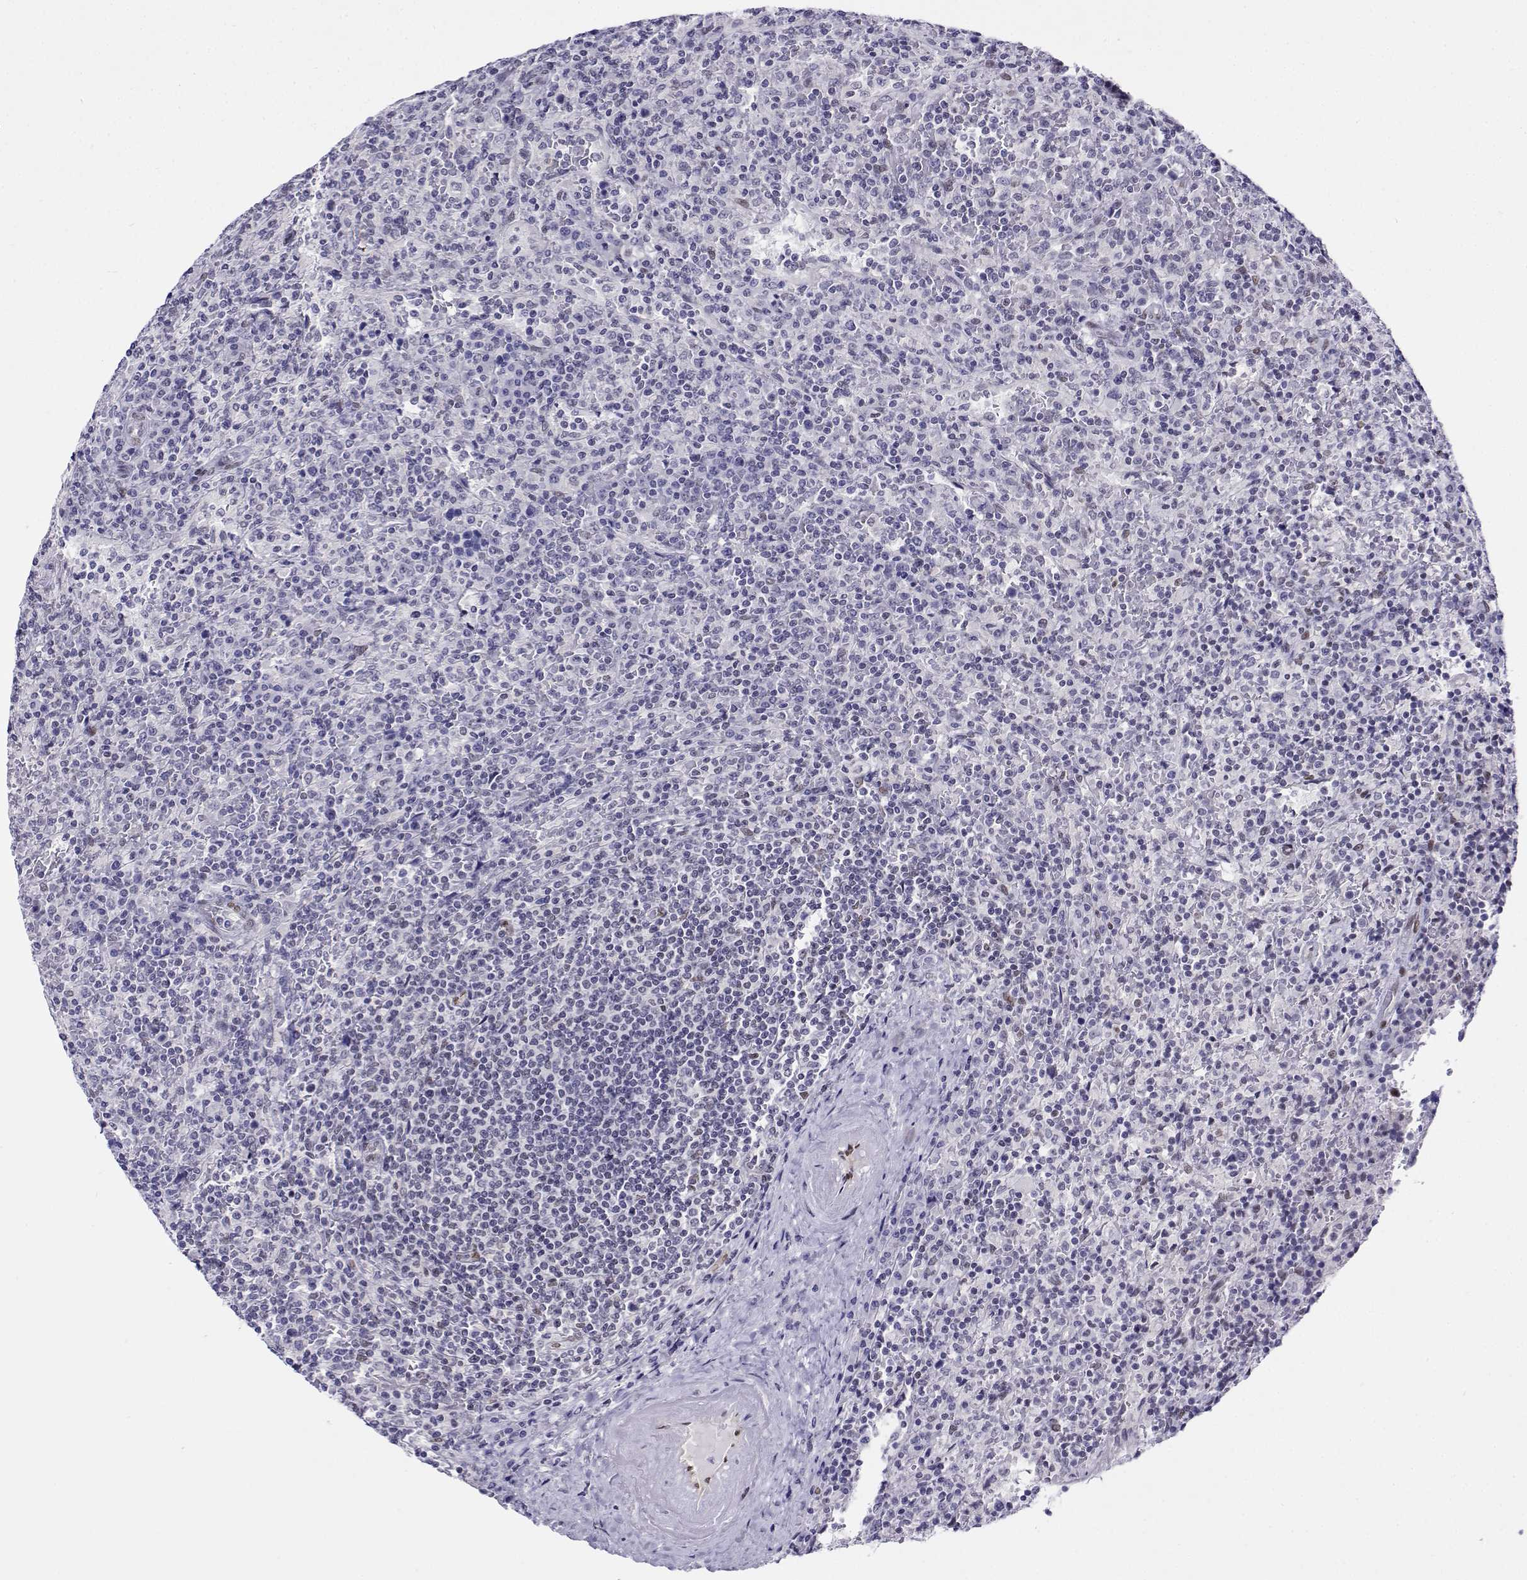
{"staining": {"intensity": "negative", "quantity": "none", "location": "none"}, "tissue": "lymphoma", "cell_type": "Tumor cells", "image_type": "cancer", "snomed": [{"axis": "morphology", "description": "Malignant lymphoma, non-Hodgkin's type, Low grade"}, {"axis": "topography", "description": "Spleen"}], "caption": "Human lymphoma stained for a protein using immunohistochemistry exhibits no positivity in tumor cells.", "gene": "ERF", "patient": {"sex": "male", "age": 62}}